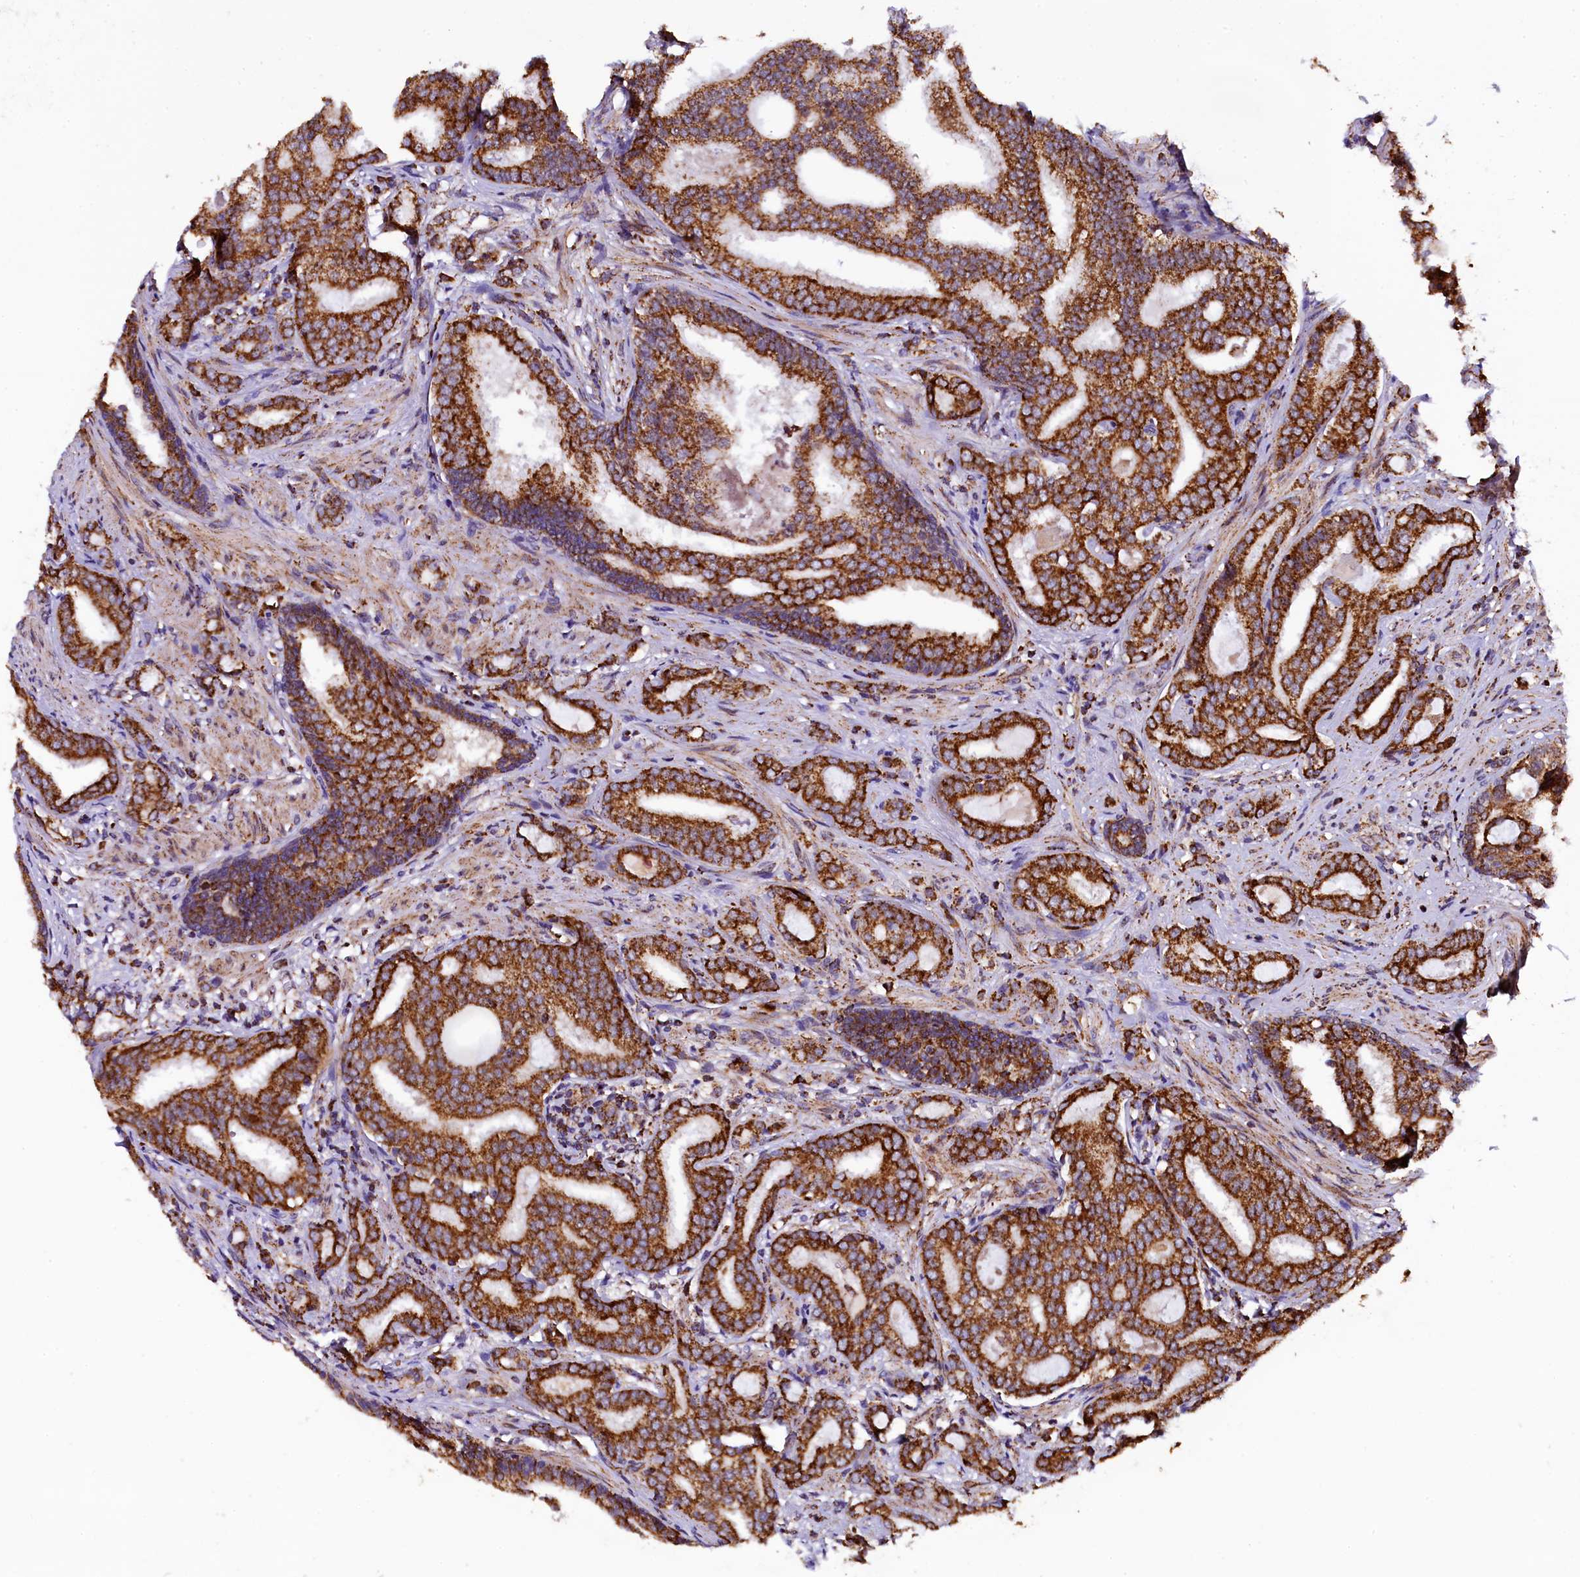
{"staining": {"intensity": "strong", "quantity": ">75%", "location": "cytoplasmic/membranous"}, "tissue": "prostate cancer", "cell_type": "Tumor cells", "image_type": "cancer", "snomed": [{"axis": "morphology", "description": "Adenocarcinoma, High grade"}, {"axis": "topography", "description": "Prostate"}], "caption": "High-grade adenocarcinoma (prostate) stained with IHC displays strong cytoplasmic/membranous expression in about >75% of tumor cells.", "gene": "KLC2", "patient": {"sex": "male", "age": 63}}